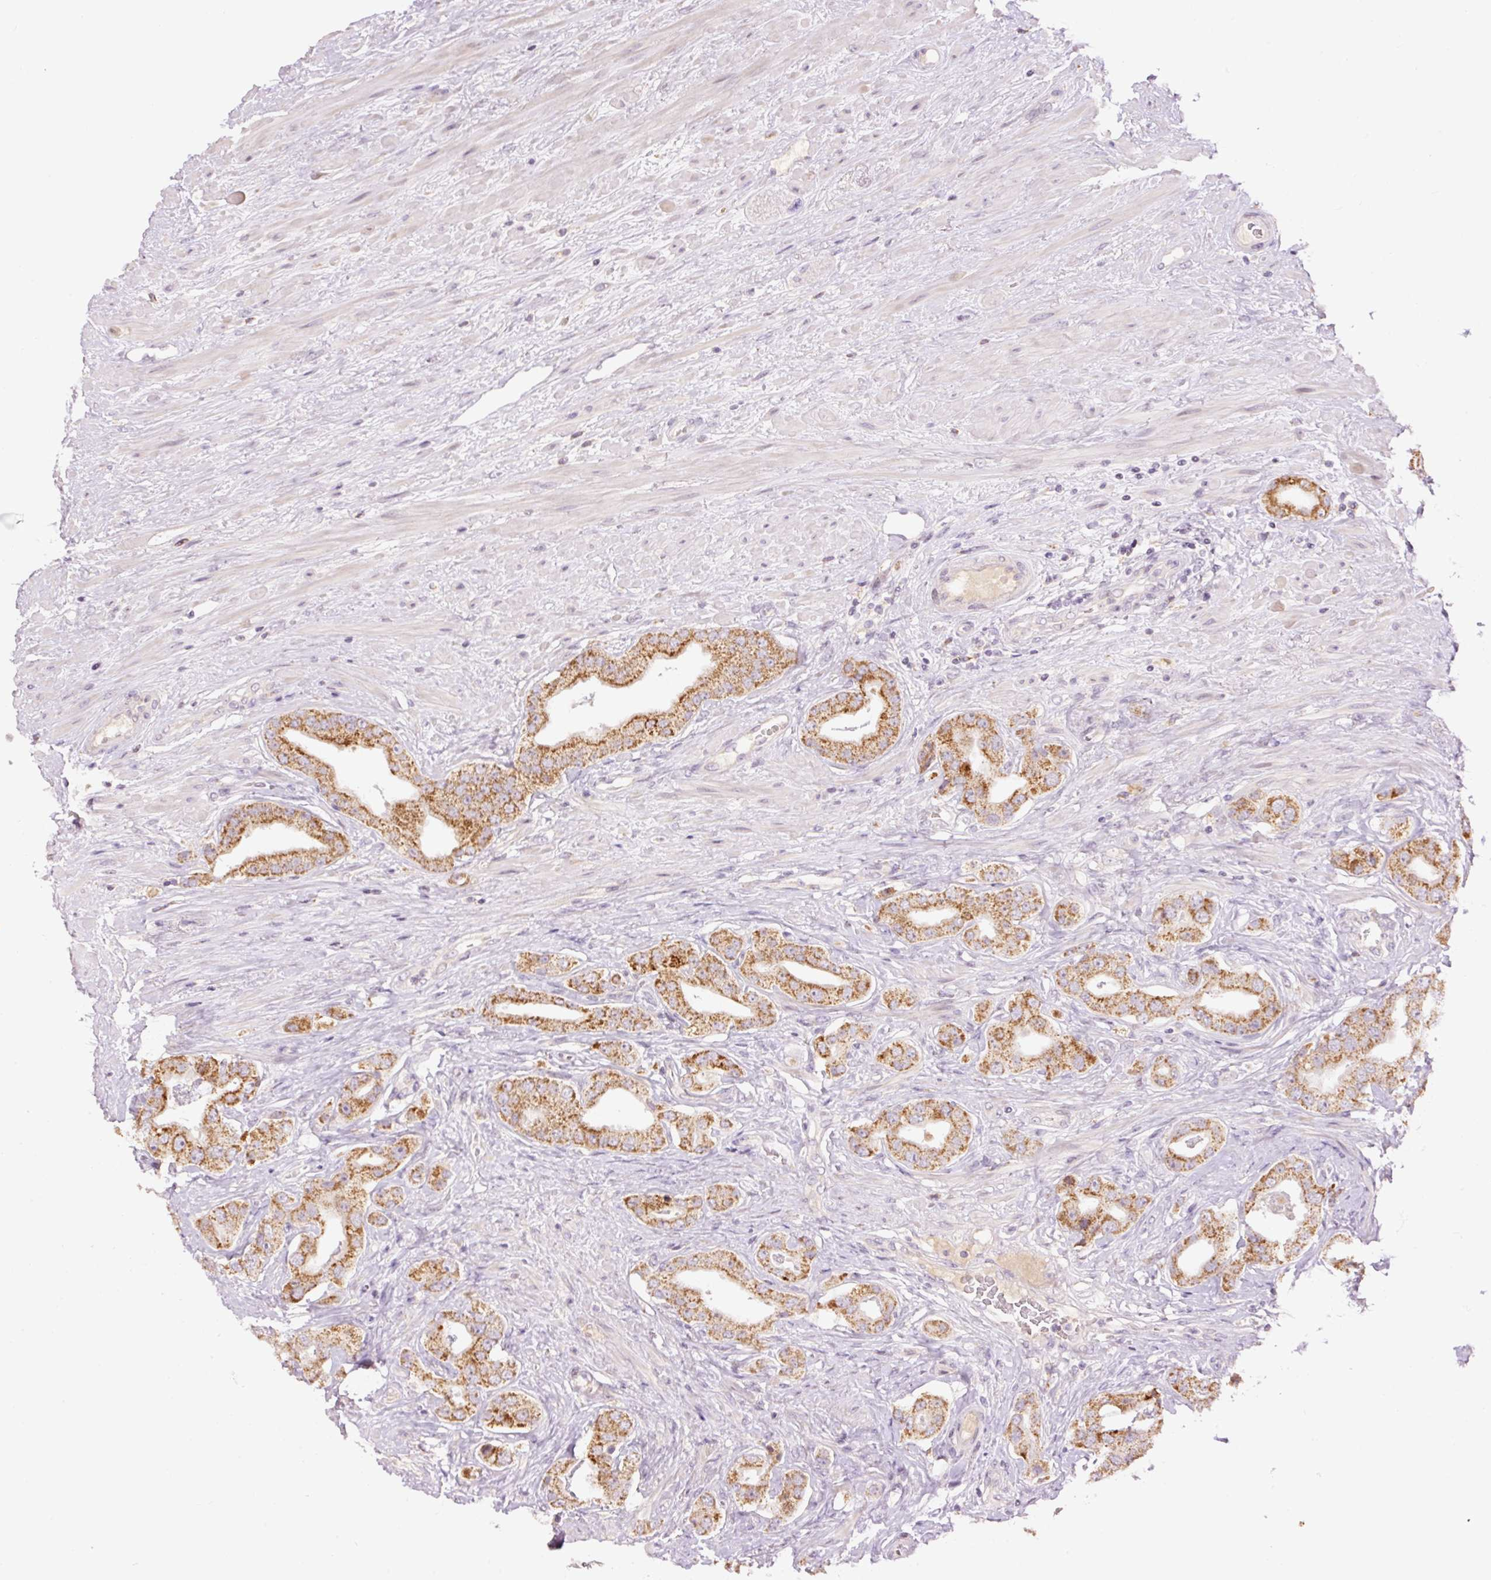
{"staining": {"intensity": "moderate", "quantity": ">75%", "location": "cytoplasmic/membranous"}, "tissue": "prostate cancer", "cell_type": "Tumor cells", "image_type": "cancer", "snomed": [{"axis": "morphology", "description": "Adenocarcinoma, High grade"}, {"axis": "topography", "description": "Prostate"}], "caption": "This histopathology image shows IHC staining of human prostate cancer (adenocarcinoma (high-grade)), with medium moderate cytoplasmic/membranous positivity in approximately >75% of tumor cells.", "gene": "ABHD11", "patient": {"sex": "male", "age": 63}}